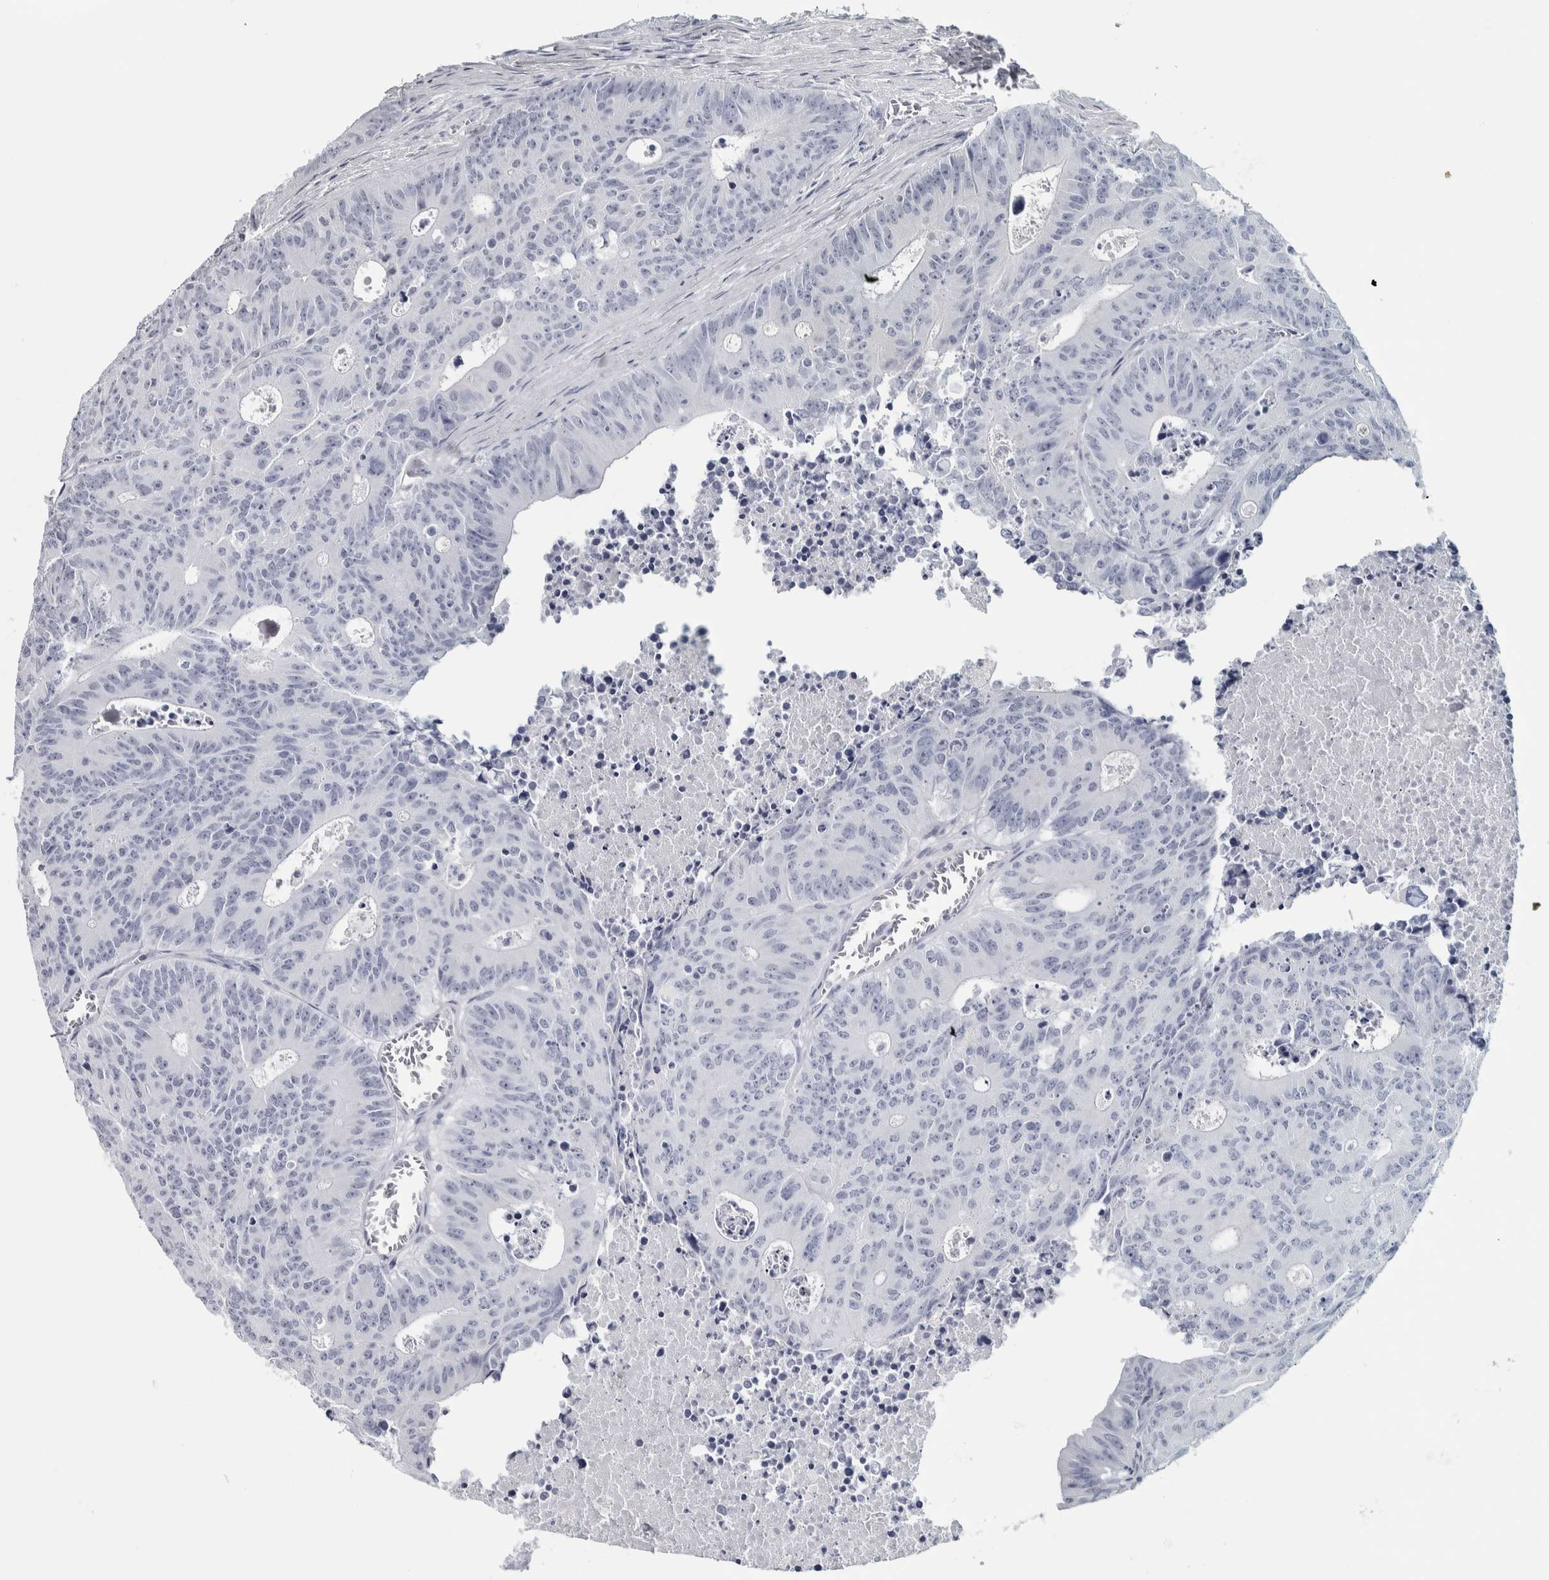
{"staining": {"intensity": "negative", "quantity": "none", "location": "none"}, "tissue": "colorectal cancer", "cell_type": "Tumor cells", "image_type": "cancer", "snomed": [{"axis": "morphology", "description": "Adenocarcinoma, NOS"}, {"axis": "topography", "description": "Colon"}], "caption": "DAB (3,3'-diaminobenzidine) immunohistochemical staining of human colorectal cancer (adenocarcinoma) reveals no significant positivity in tumor cells.", "gene": "NECAB1", "patient": {"sex": "male", "age": 87}}